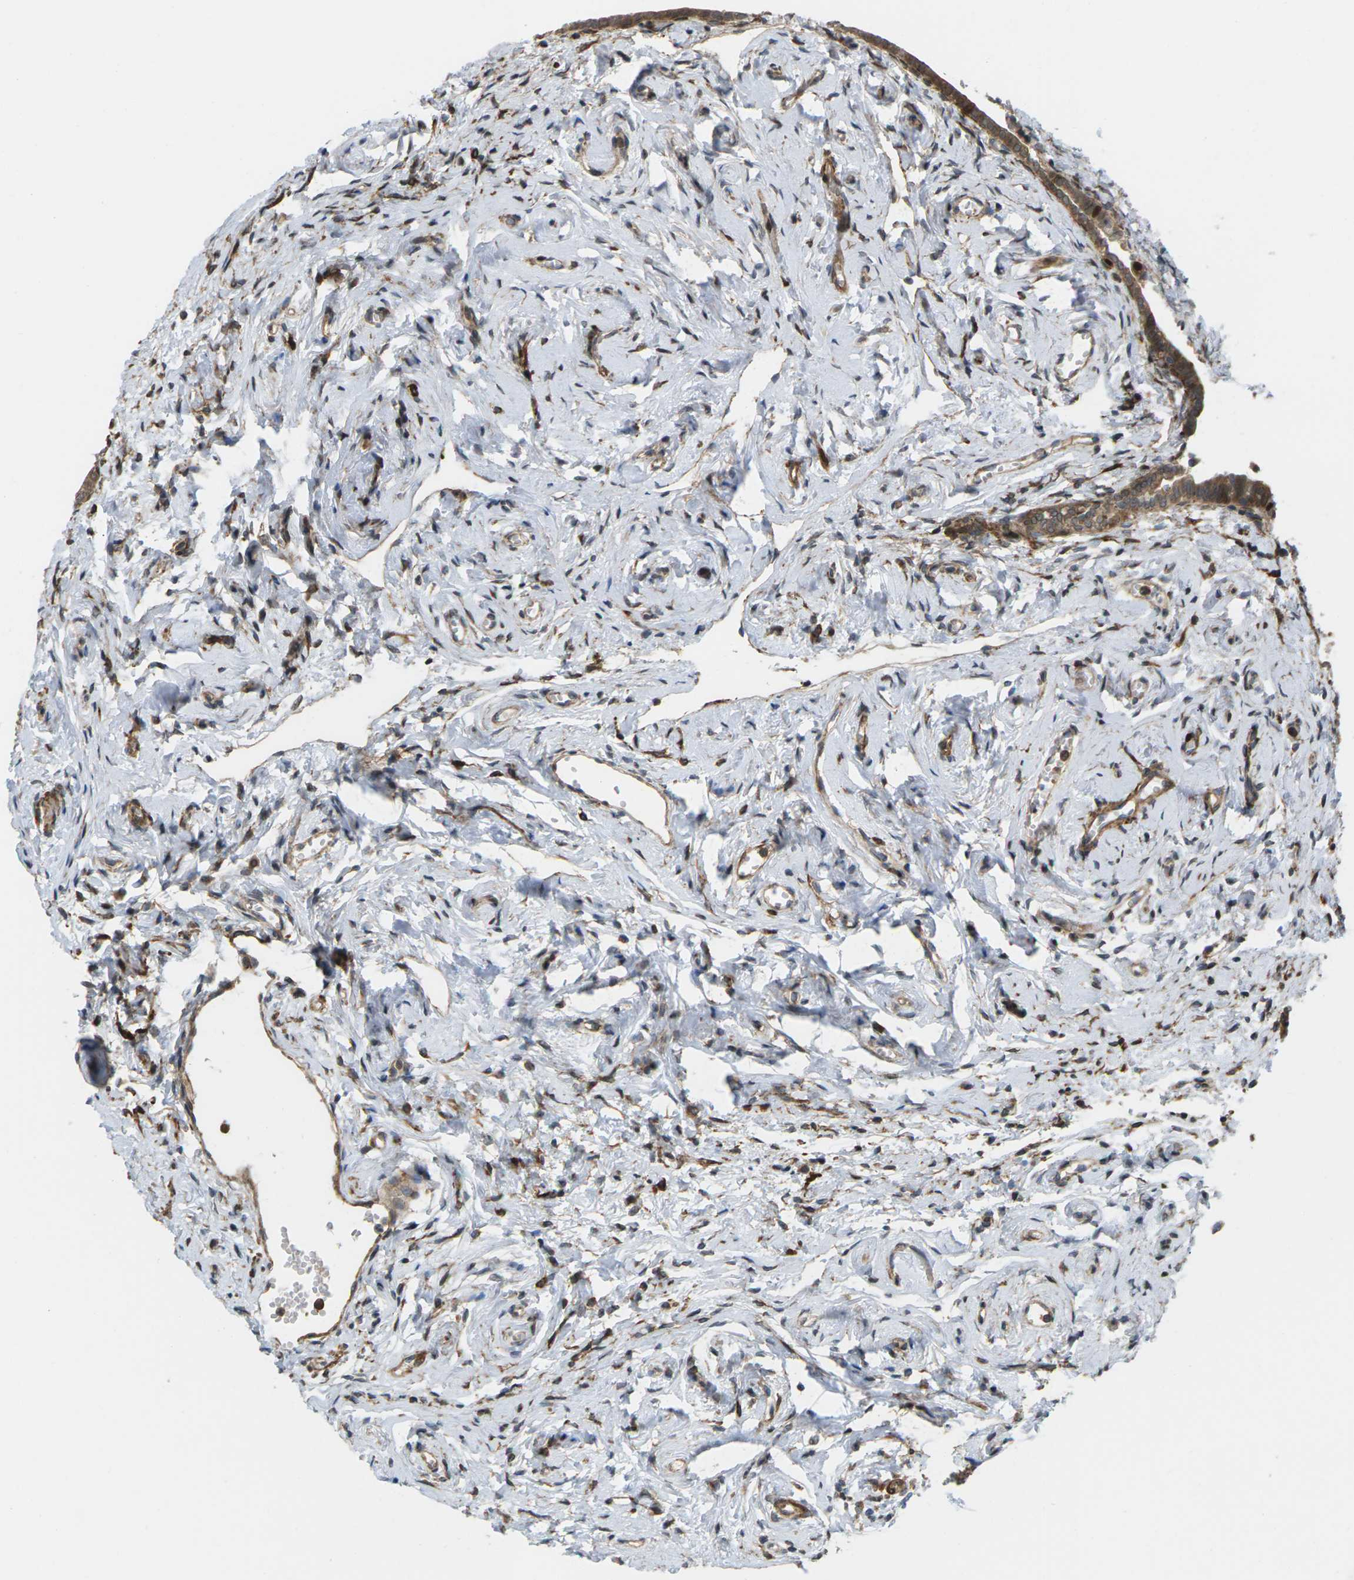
{"staining": {"intensity": "moderate", "quantity": ">75%", "location": "cytoplasmic/membranous"}, "tissue": "fallopian tube", "cell_type": "Glandular cells", "image_type": "normal", "snomed": [{"axis": "morphology", "description": "Normal tissue, NOS"}, {"axis": "topography", "description": "Fallopian tube"}], "caption": "Human fallopian tube stained for a protein (brown) displays moderate cytoplasmic/membranous positive positivity in about >75% of glandular cells.", "gene": "ROBO1", "patient": {"sex": "female", "age": 71}}